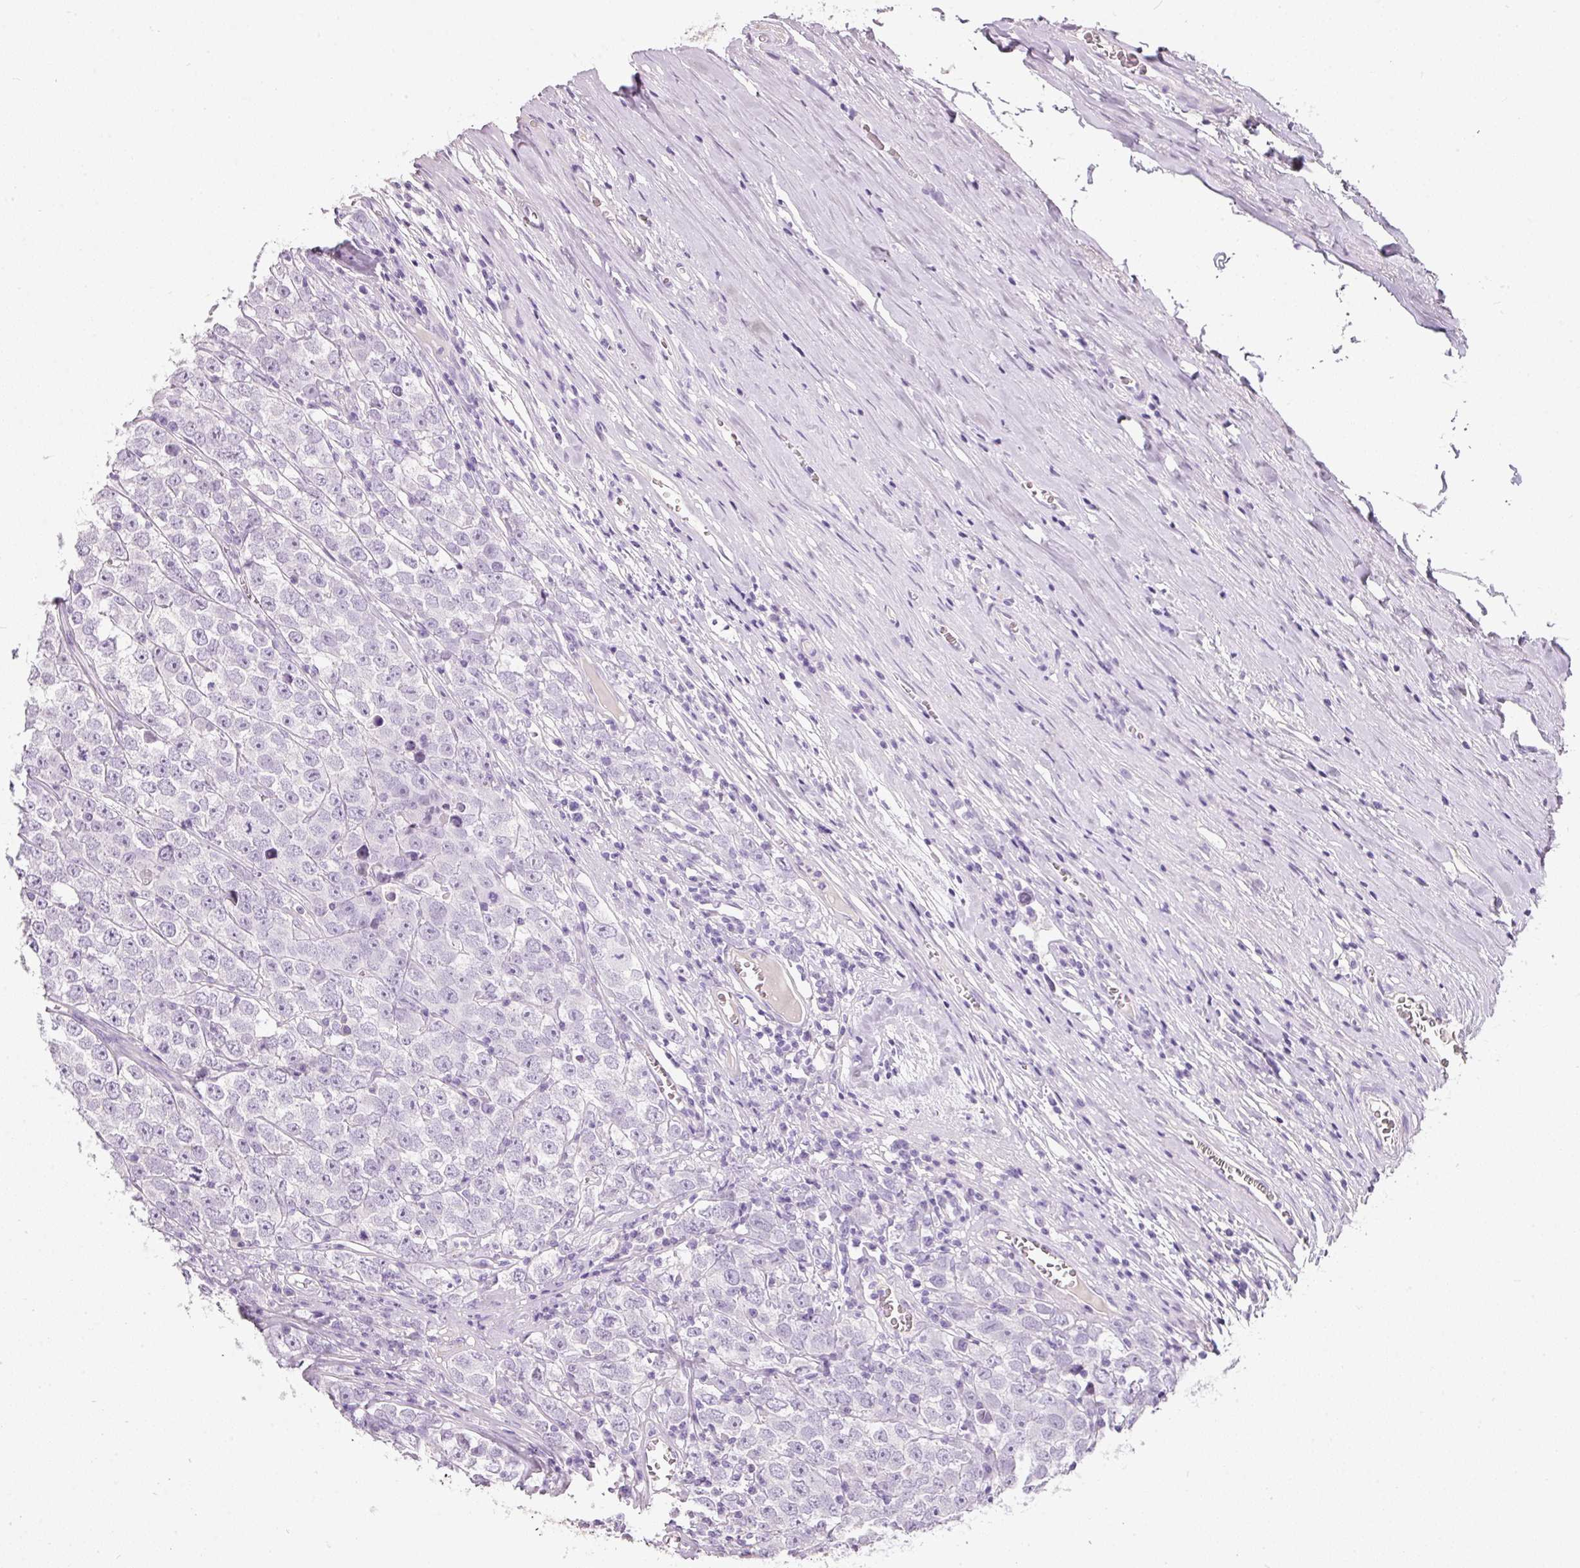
{"staining": {"intensity": "negative", "quantity": "none", "location": "none"}, "tissue": "testis cancer", "cell_type": "Tumor cells", "image_type": "cancer", "snomed": [{"axis": "morphology", "description": "Seminoma, NOS"}, {"axis": "morphology", "description": "Carcinoma, Embryonal, NOS"}, {"axis": "topography", "description": "Testis"}], "caption": "High magnification brightfield microscopy of testis embryonal carcinoma stained with DAB (3,3'-diaminobenzidine) (brown) and counterstained with hematoxylin (blue): tumor cells show no significant staining.", "gene": "DNM1", "patient": {"sex": "male", "age": 52}}